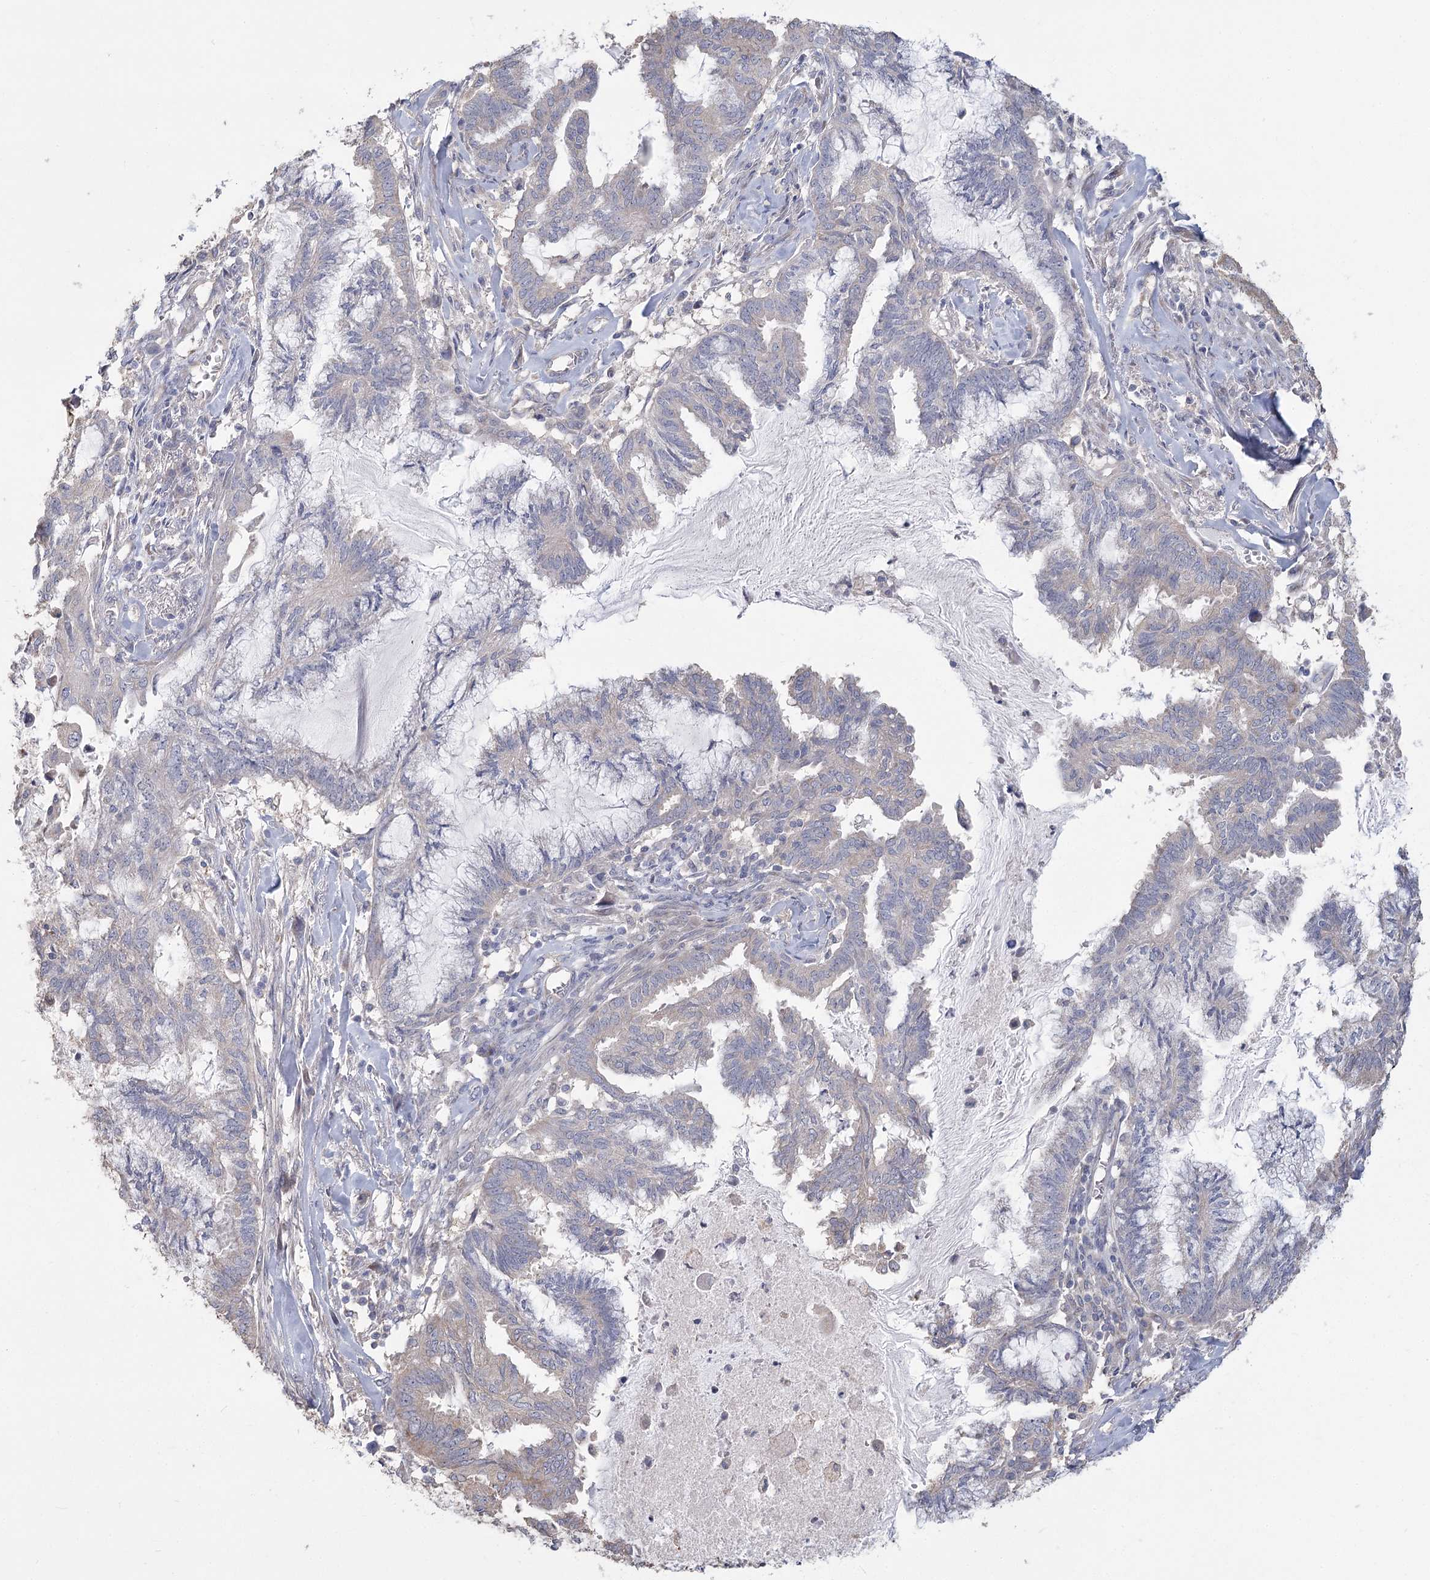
{"staining": {"intensity": "negative", "quantity": "none", "location": "none"}, "tissue": "endometrial cancer", "cell_type": "Tumor cells", "image_type": "cancer", "snomed": [{"axis": "morphology", "description": "Adenocarcinoma, NOS"}, {"axis": "topography", "description": "Endometrium"}], "caption": "A high-resolution micrograph shows immunohistochemistry staining of endometrial cancer, which exhibits no significant staining in tumor cells.", "gene": "CNTLN", "patient": {"sex": "female", "age": 86}}